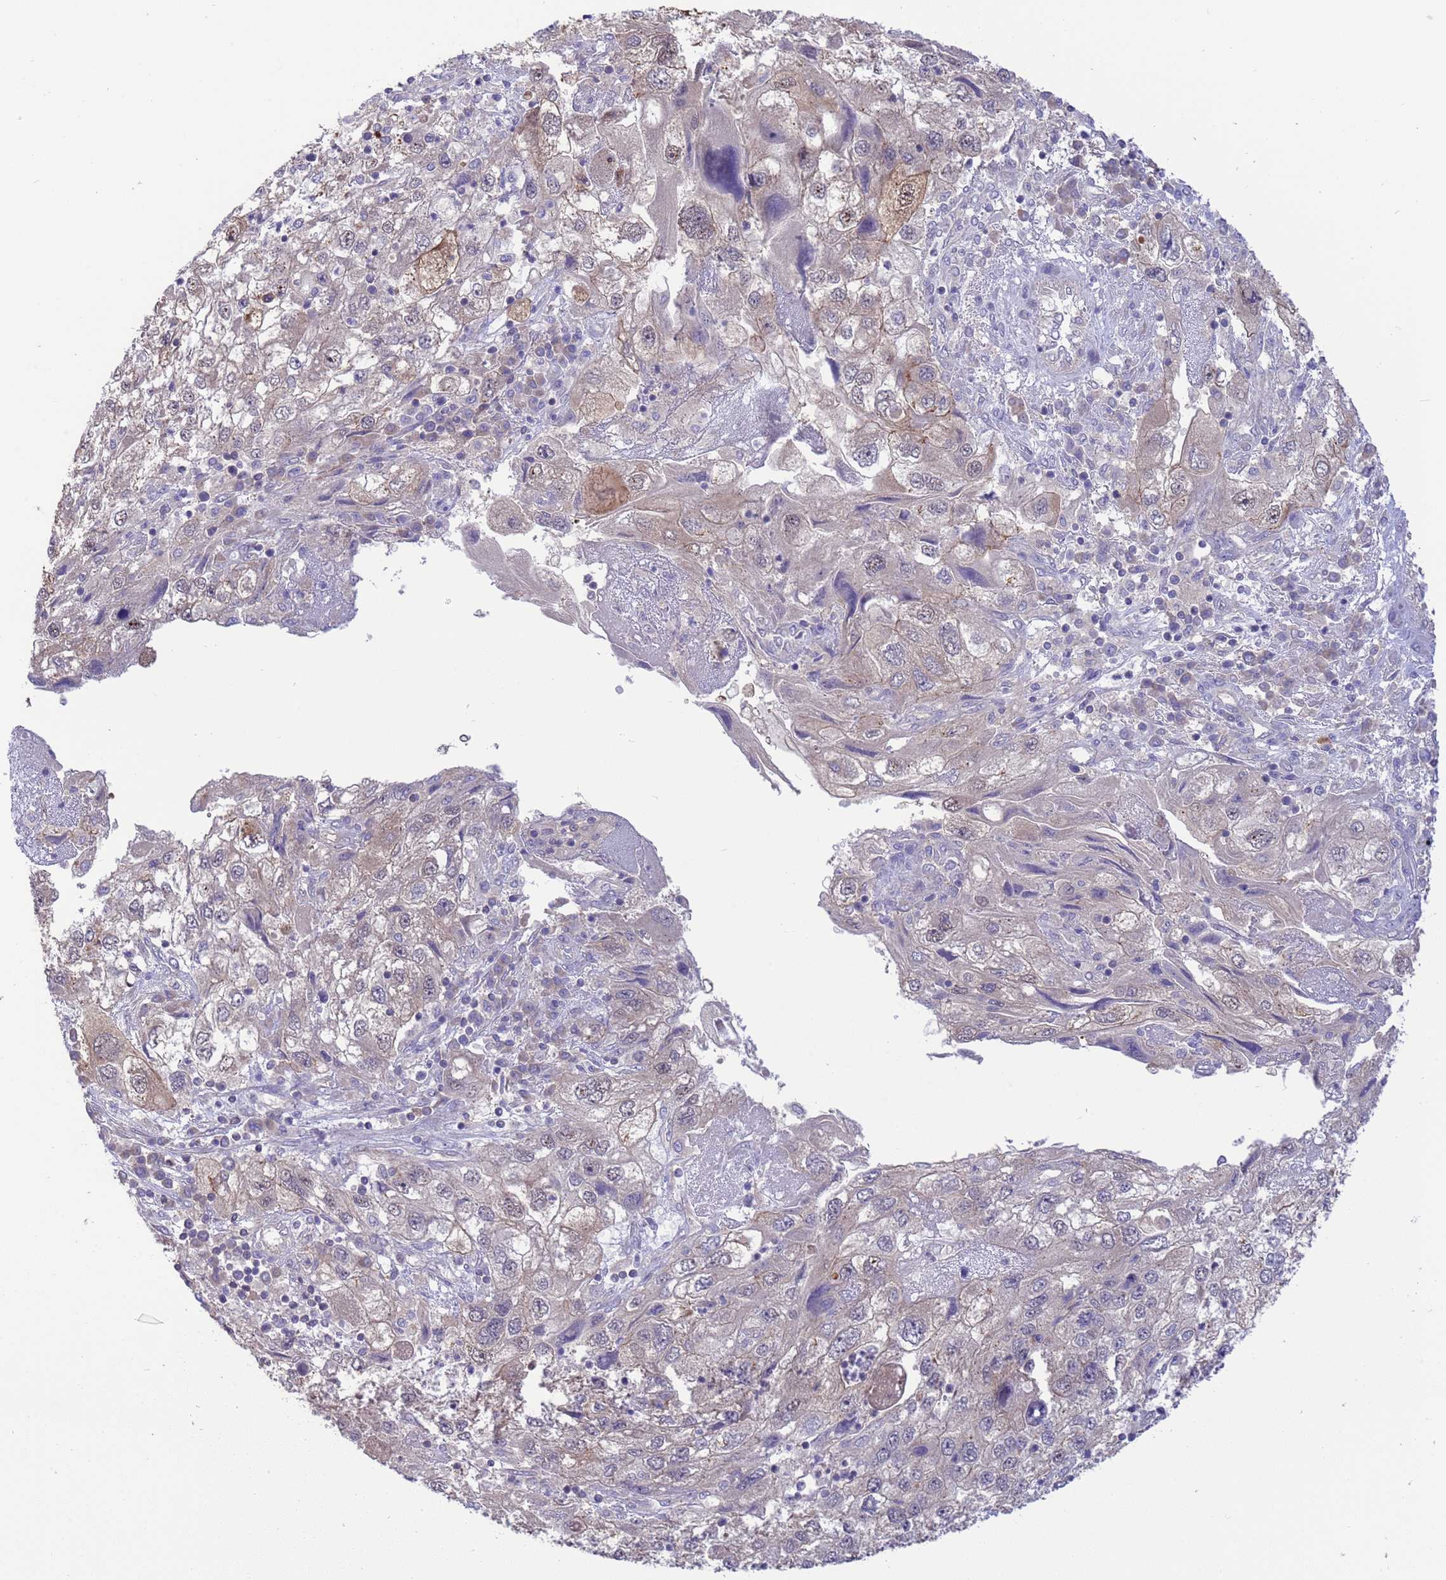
{"staining": {"intensity": "weak", "quantity": "<25%", "location": "cytoplasmic/membranous,nuclear"}, "tissue": "endometrial cancer", "cell_type": "Tumor cells", "image_type": "cancer", "snomed": [{"axis": "morphology", "description": "Adenocarcinoma, NOS"}, {"axis": "topography", "description": "Endometrium"}], "caption": "High magnification brightfield microscopy of endometrial cancer stained with DAB (3,3'-diaminobenzidine) (brown) and counterstained with hematoxylin (blue): tumor cells show no significant positivity.", "gene": "GJA10", "patient": {"sex": "female", "age": 49}}